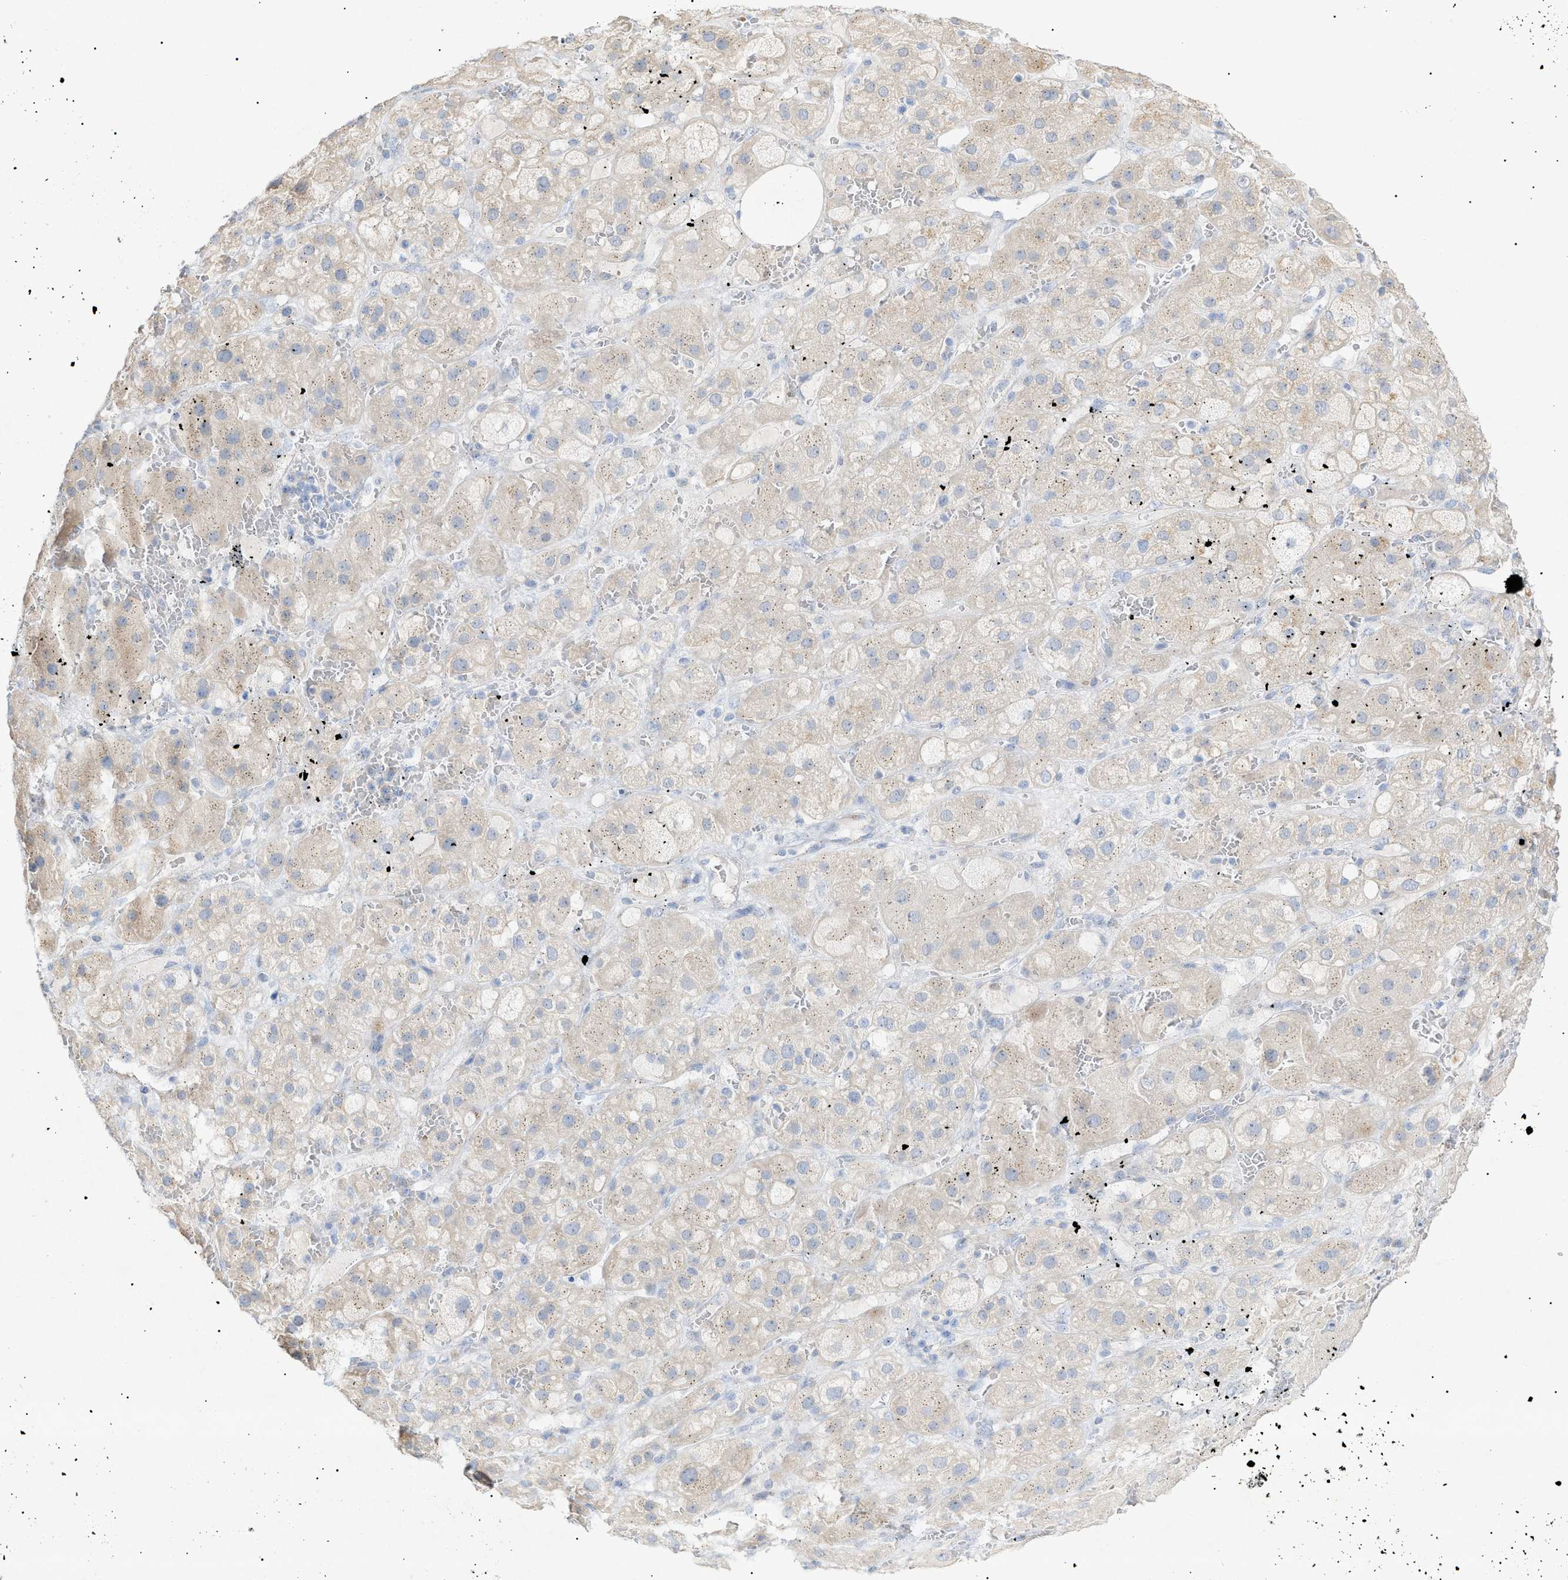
{"staining": {"intensity": "weak", "quantity": "<25%", "location": "cytoplasmic/membranous"}, "tissue": "adrenal gland", "cell_type": "Glandular cells", "image_type": "normal", "snomed": [{"axis": "morphology", "description": "Normal tissue, NOS"}, {"axis": "topography", "description": "Adrenal gland"}], "caption": "DAB immunohistochemical staining of benign adrenal gland displays no significant staining in glandular cells. (DAB IHC with hematoxylin counter stain).", "gene": "SLC25A31", "patient": {"sex": "female", "age": 47}}